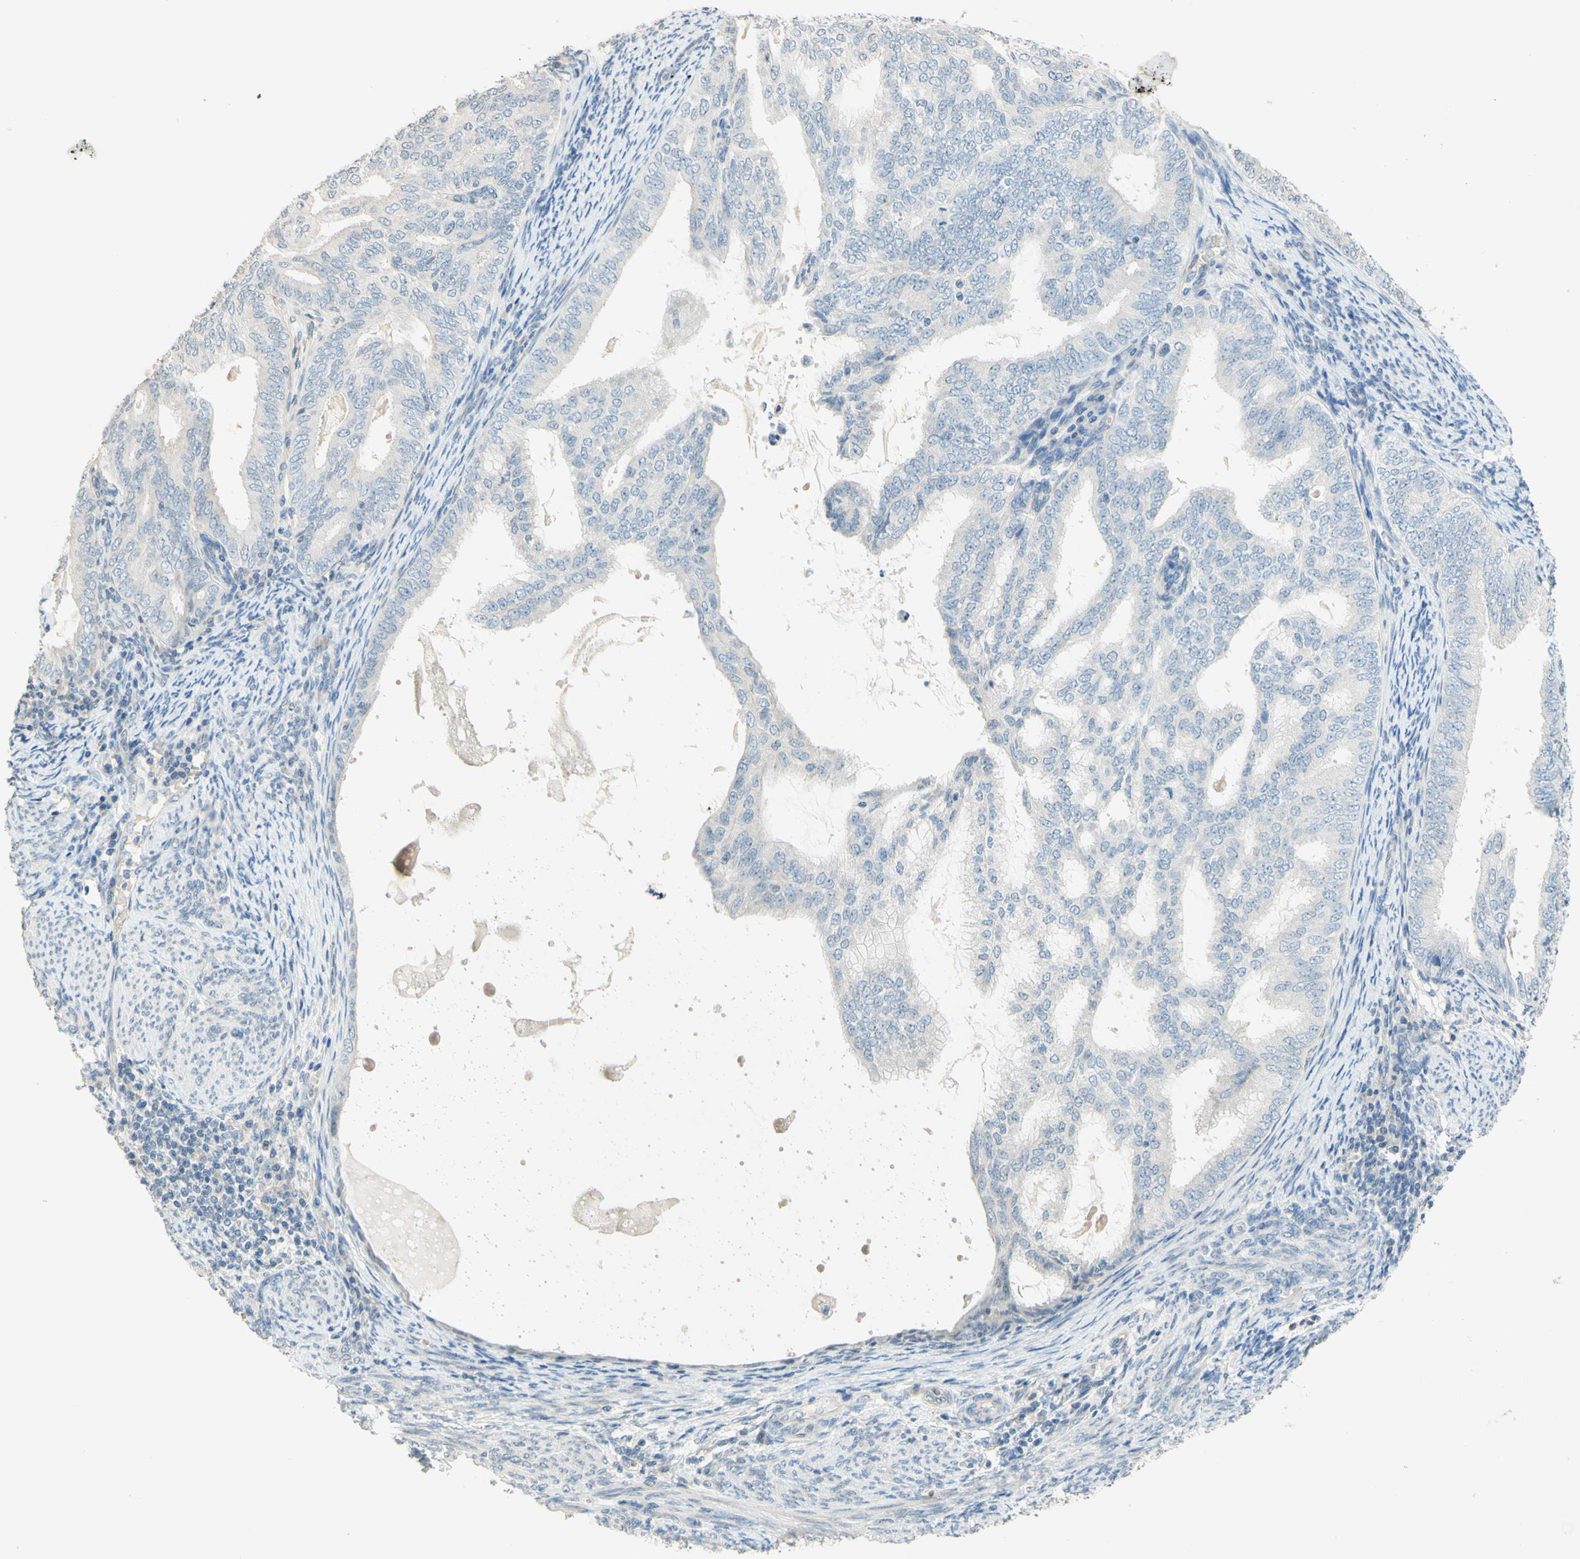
{"staining": {"intensity": "weak", "quantity": "25%-75%", "location": "cytoplasmic/membranous"}, "tissue": "endometrial cancer", "cell_type": "Tumor cells", "image_type": "cancer", "snomed": [{"axis": "morphology", "description": "Adenocarcinoma, NOS"}, {"axis": "topography", "description": "Endometrium"}], "caption": "Protein staining displays weak cytoplasmic/membranous positivity in approximately 25%-75% of tumor cells in endometrial adenocarcinoma.", "gene": "MAG", "patient": {"sex": "female", "age": 58}}